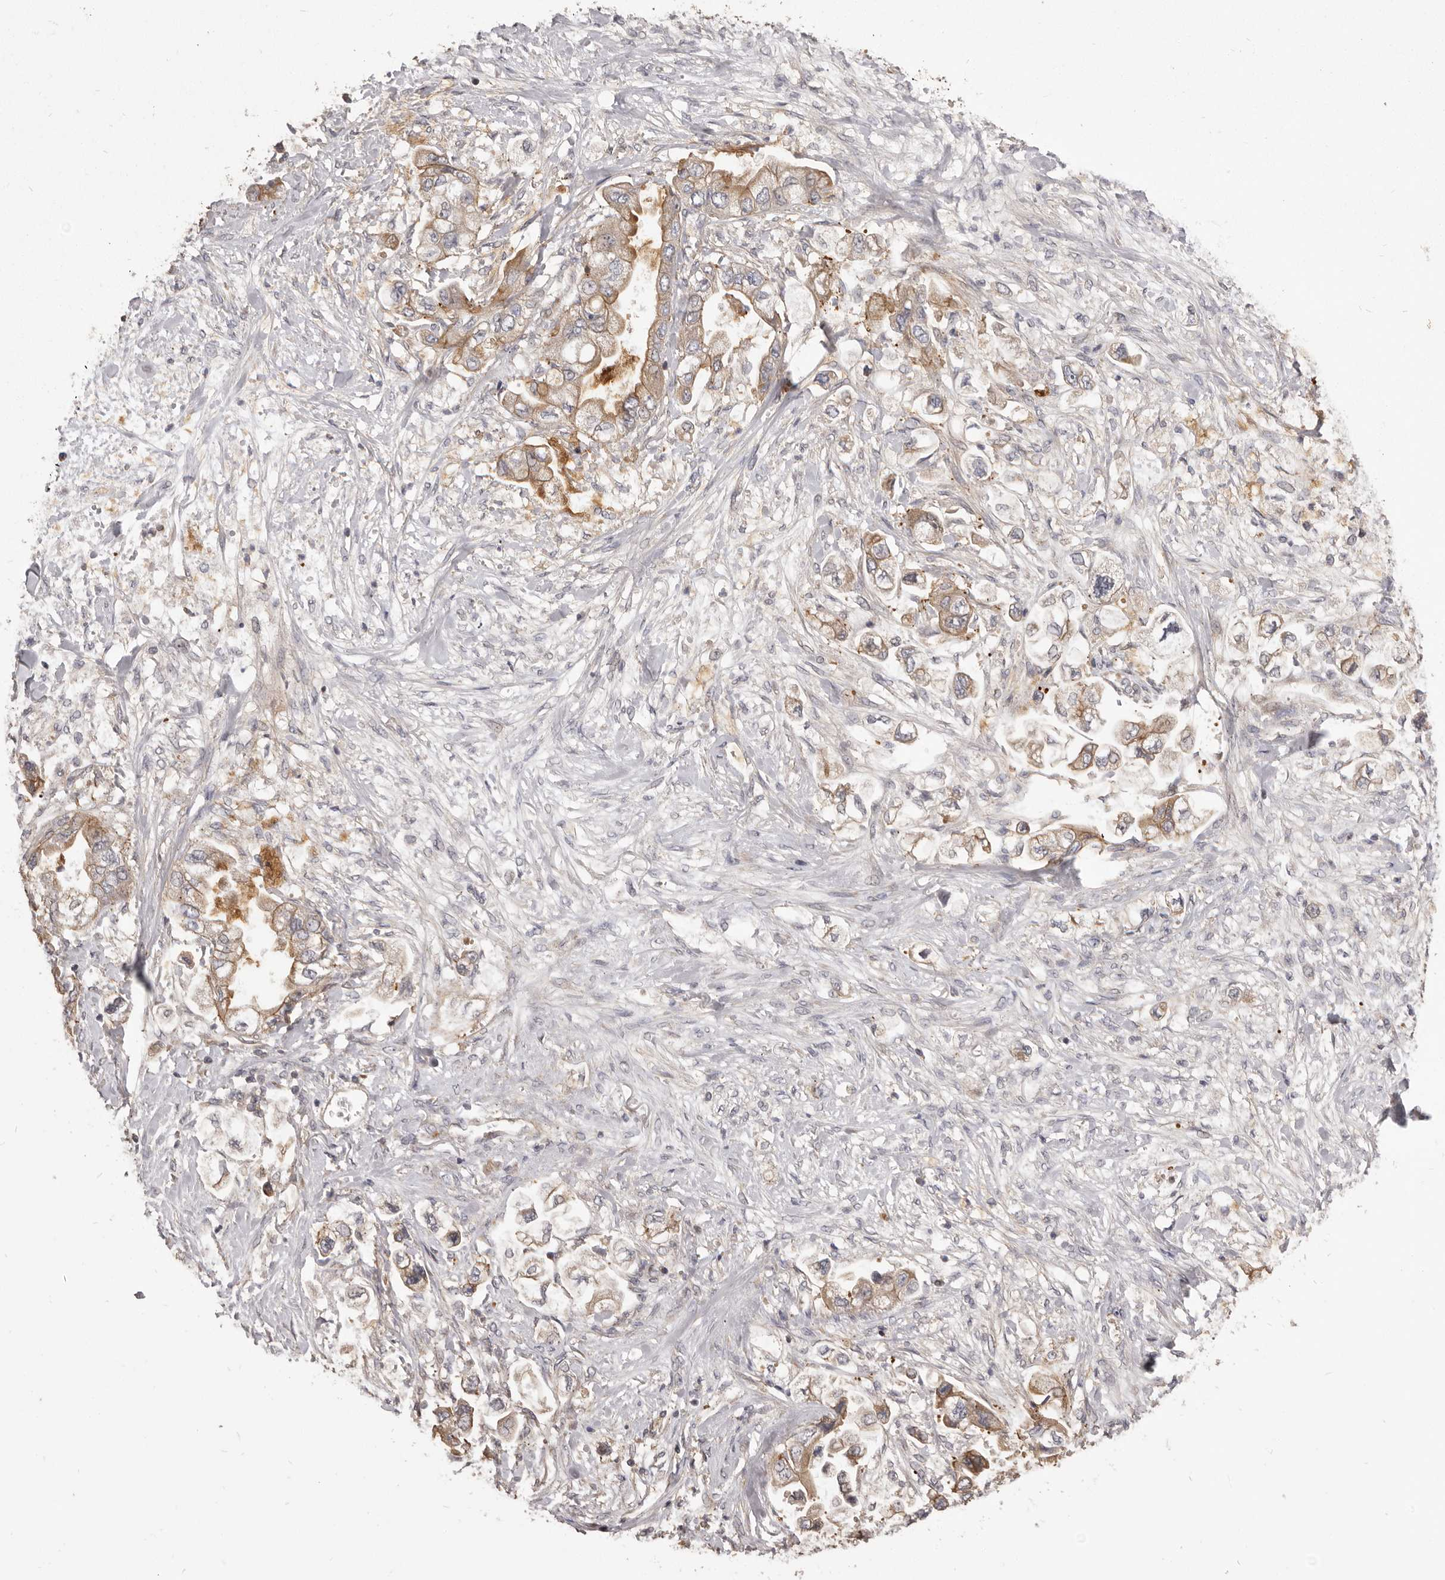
{"staining": {"intensity": "moderate", "quantity": ">75%", "location": "cytoplasmic/membranous"}, "tissue": "stomach cancer", "cell_type": "Tumor cells", "image_type": "cancer", "snomed": [{"axis": "morphology", "description": "Adenocarcinoma, NOS"}, {"axis": "topography", "description": "Stomach"}], "caption": "A brown stain shows moderate cytoplasmic/membranous expression of a protein in stomach cancer tumor cells.", "gene": "VPS45", "patient": {"sex": "male", "age": 62}}